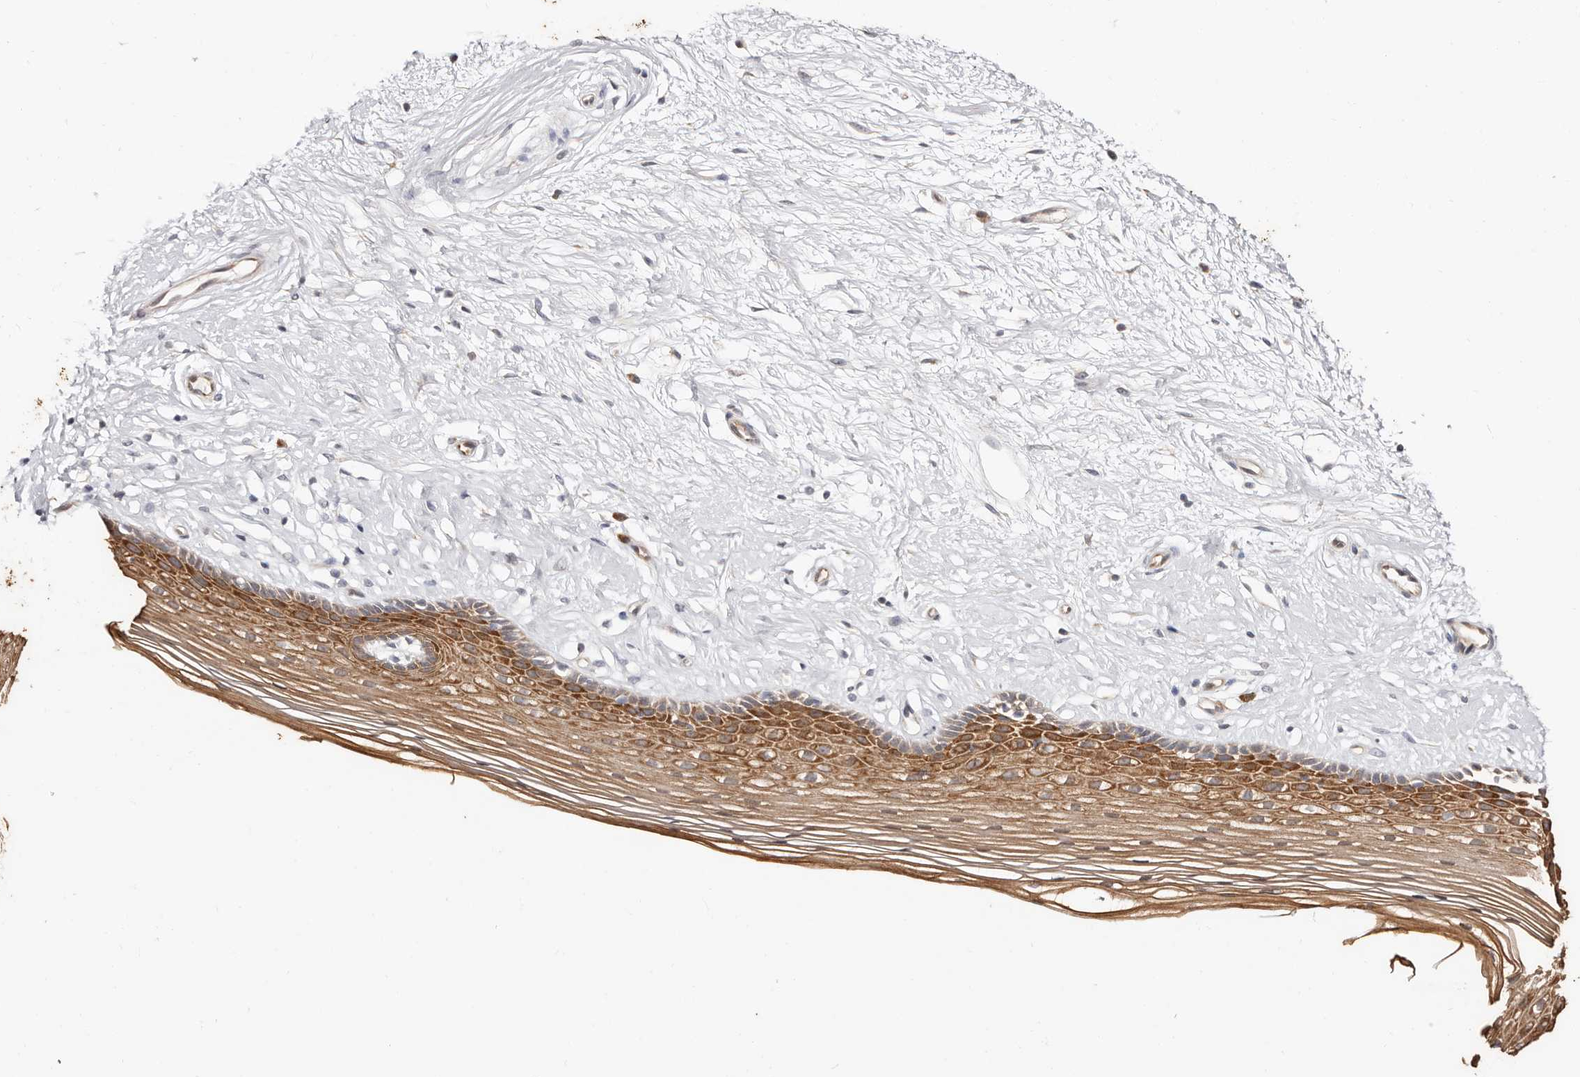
{"staining": {"intensity": "moderate", "quantity": ">75%", "location": "cytoplasmic/membranous"}, "tissue": "vagina", "cell_type": "Squamous epithelial cells", "image_type": "normal", "snomed": [{"axis": "morphology", "description": "Normal tissue, NOS"}, {"axis": "topography", "description": "Vagina"}], "caption": "A medium amount of moderate cytoplasmic/membranous staining is appreciated in approximately >75% of squamous epithelial cells in normal vagina.", "gene": "BCL2L15", "patient": {"sex": "female", "age": 46}}